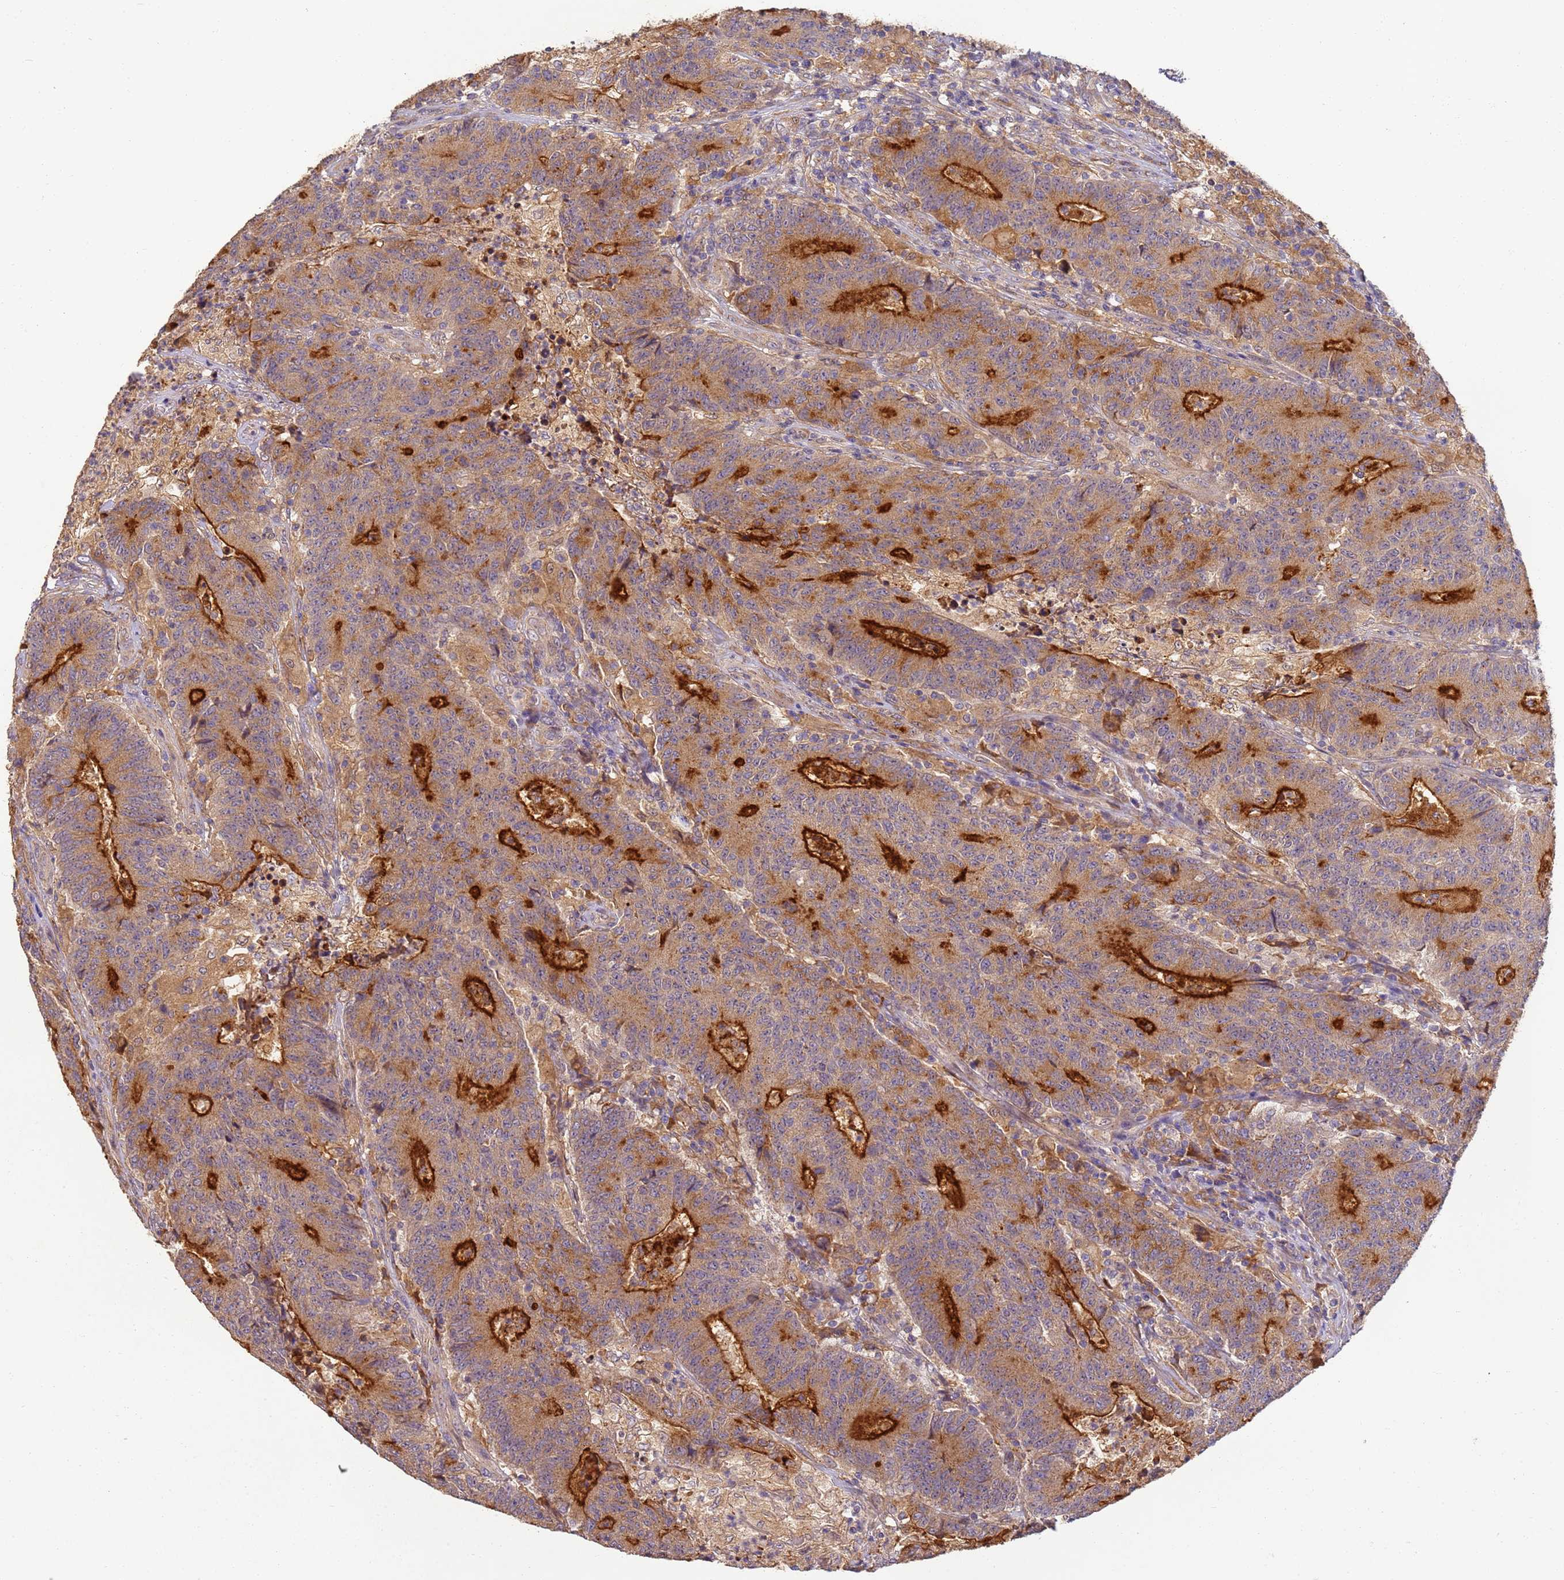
{"staining": {"intensity": "strong", "quantity": "25%-75%", "location": "cytoplasmic/membranous"}, "tissue": "colorectal cancer", "cell_type": "Tumor cells", "image_type": "cancer", "snomed": [{"axis": "morphology", "description": "Adenocarcinoma, NOS"}, {"axis": "topography", "description": "Colon"}], "caption": "The histopathology image demonstrates staining of colorectal cancer, revealing strong cytoplasmic/membranous protein positivity (brown color) within tumor cells.", "gene": "TIGAR", "patient": {"sex": "female", "age": 75}}